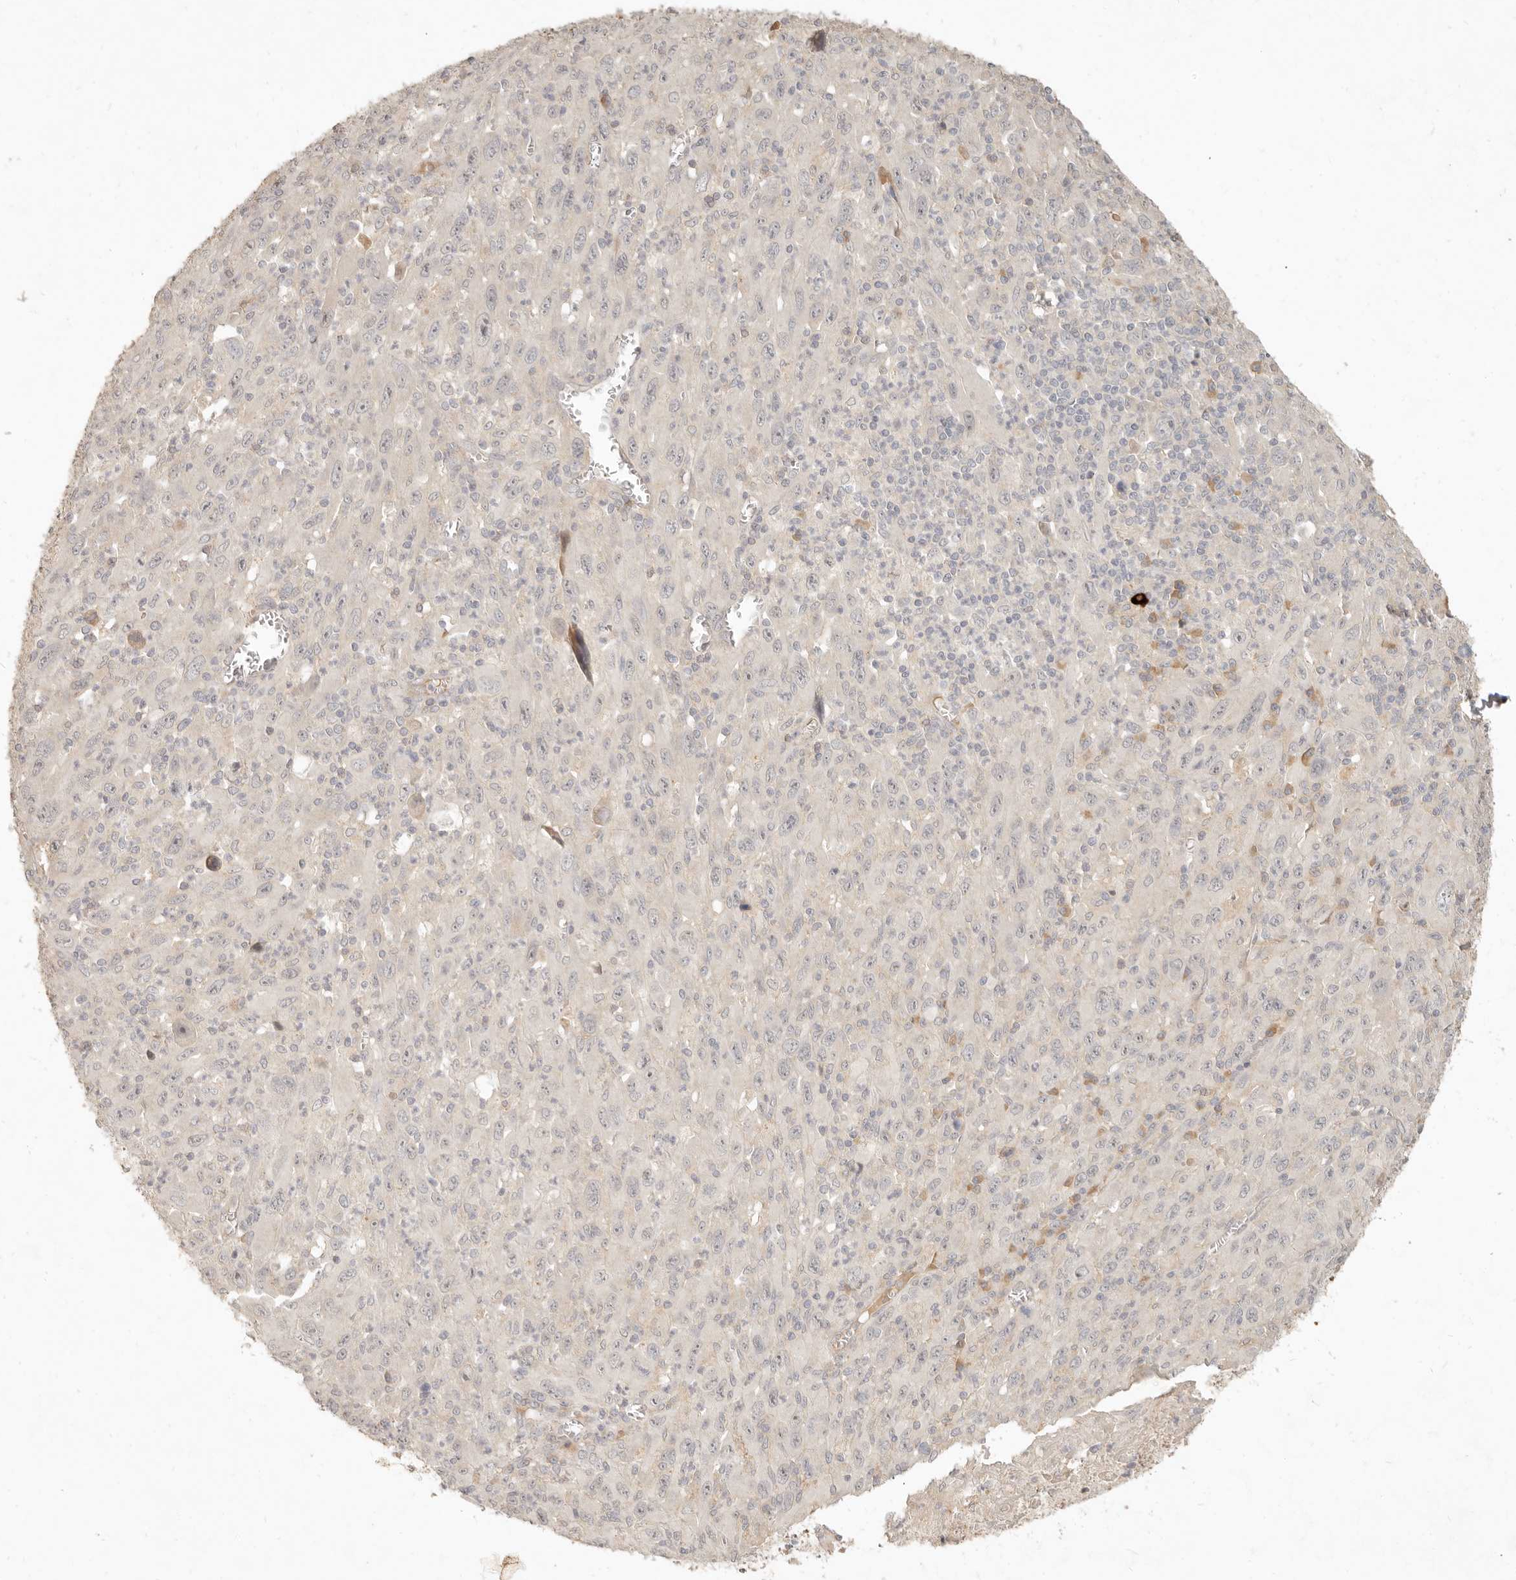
{"staining": {"intensity": "negative", "quantity": "none", "location": "none"}, "tissue": "melanoma", "cell_type": "Tumor cells", "image_type": "cancer", "snomed": [{"axis": "morphology", "description": "Malignant melanoma, Metastatic site"}, {"axis": "topography", "description": "Skin"}], "caption": "There is no significant positivity in tumor cells of melanoma.", "gene": "UBXN11", "patient": {"sex": "female", "age": 56}}